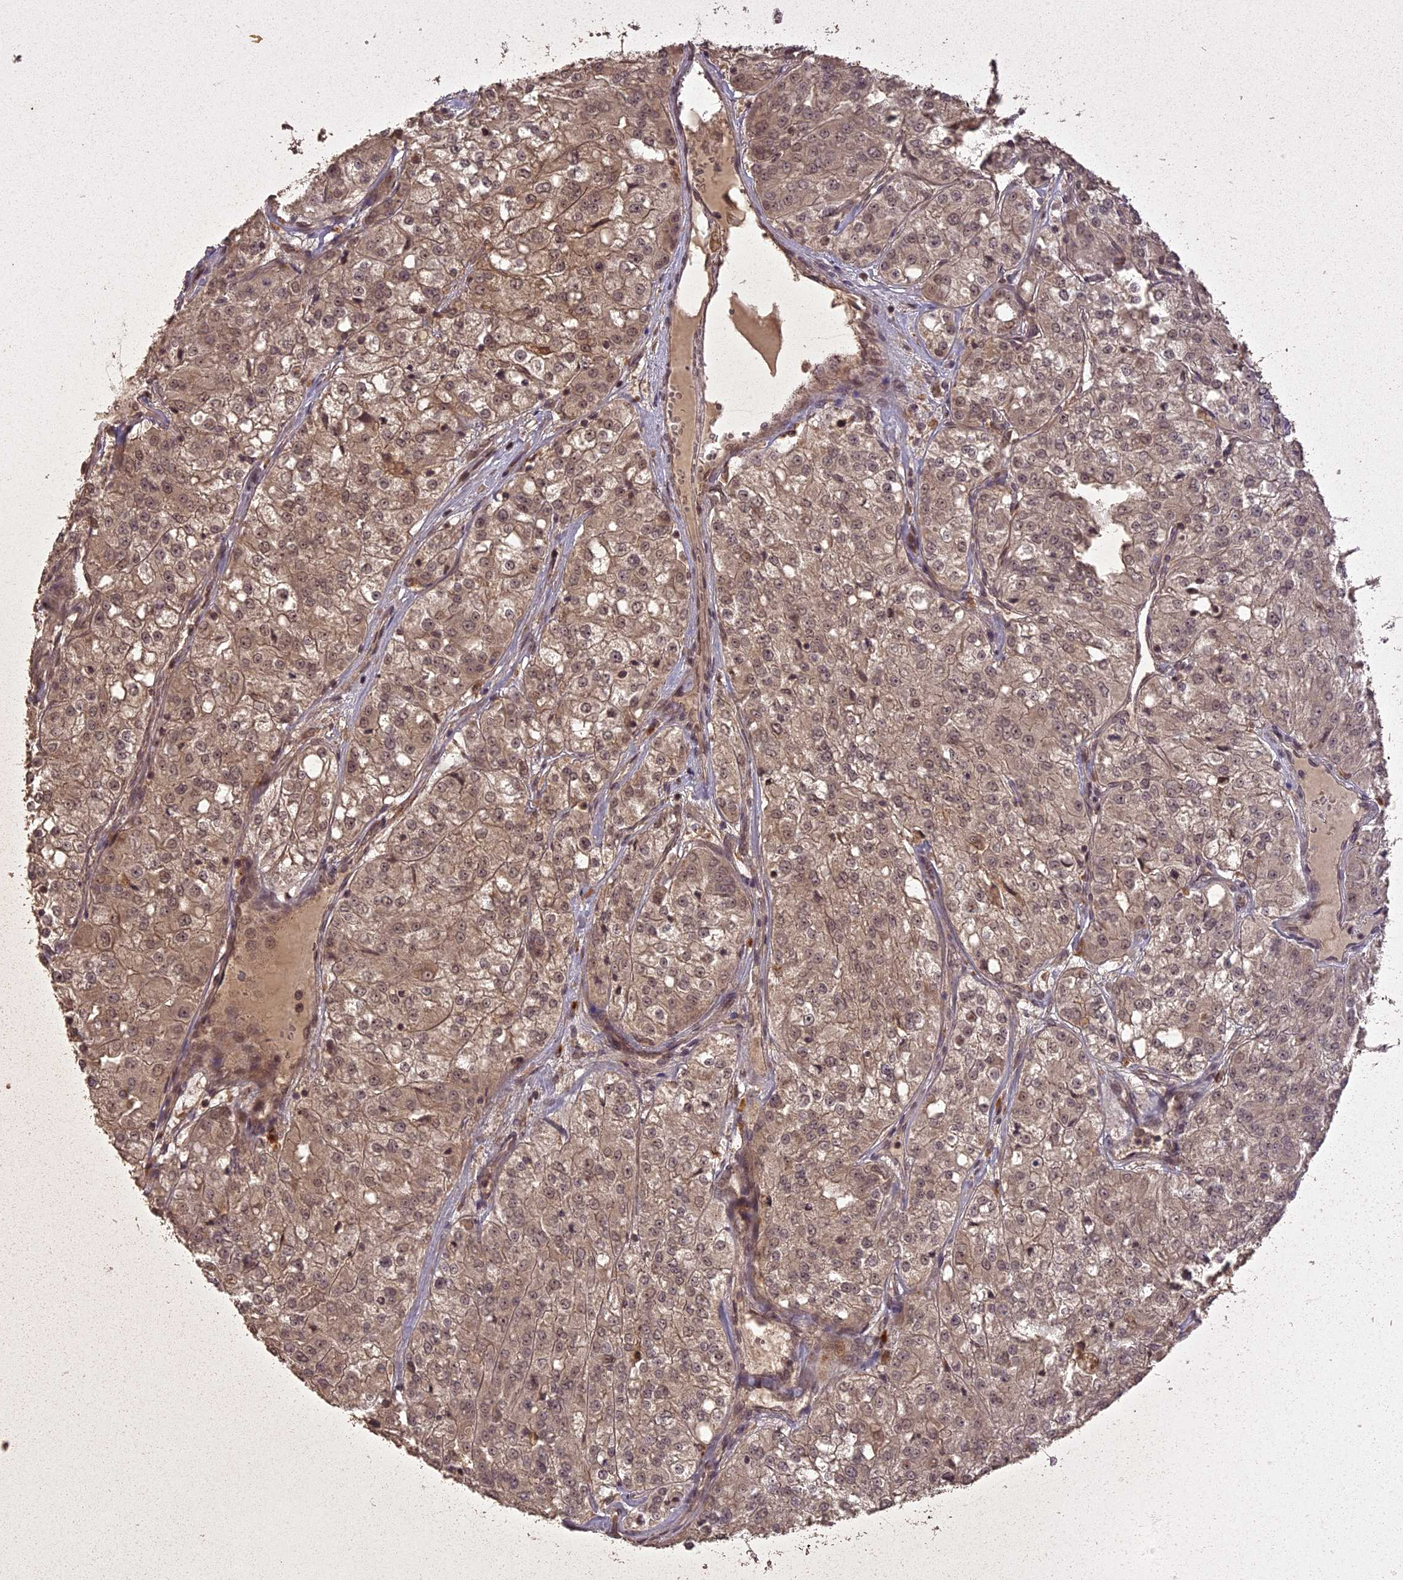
{"staining": {"intensity": "weak", "quantity": ">75%", "location": "cytoplasmic/membranous"}, "tissue": "renal cancer", "cell_type": "Tumor cells", "image_type": "cancer", "snomed": [{"axis": "morphology", "description": "Adenocarcinoma, NOS"}, {"axis": "topography", "description": "Kidney"}], "caption": "Human adenocarcinoma (renal) stained with a protein marker exhibits weak staining in tumor cells.", "gene": "LIN37", "patient": {"sex": "female", "age": 63}}